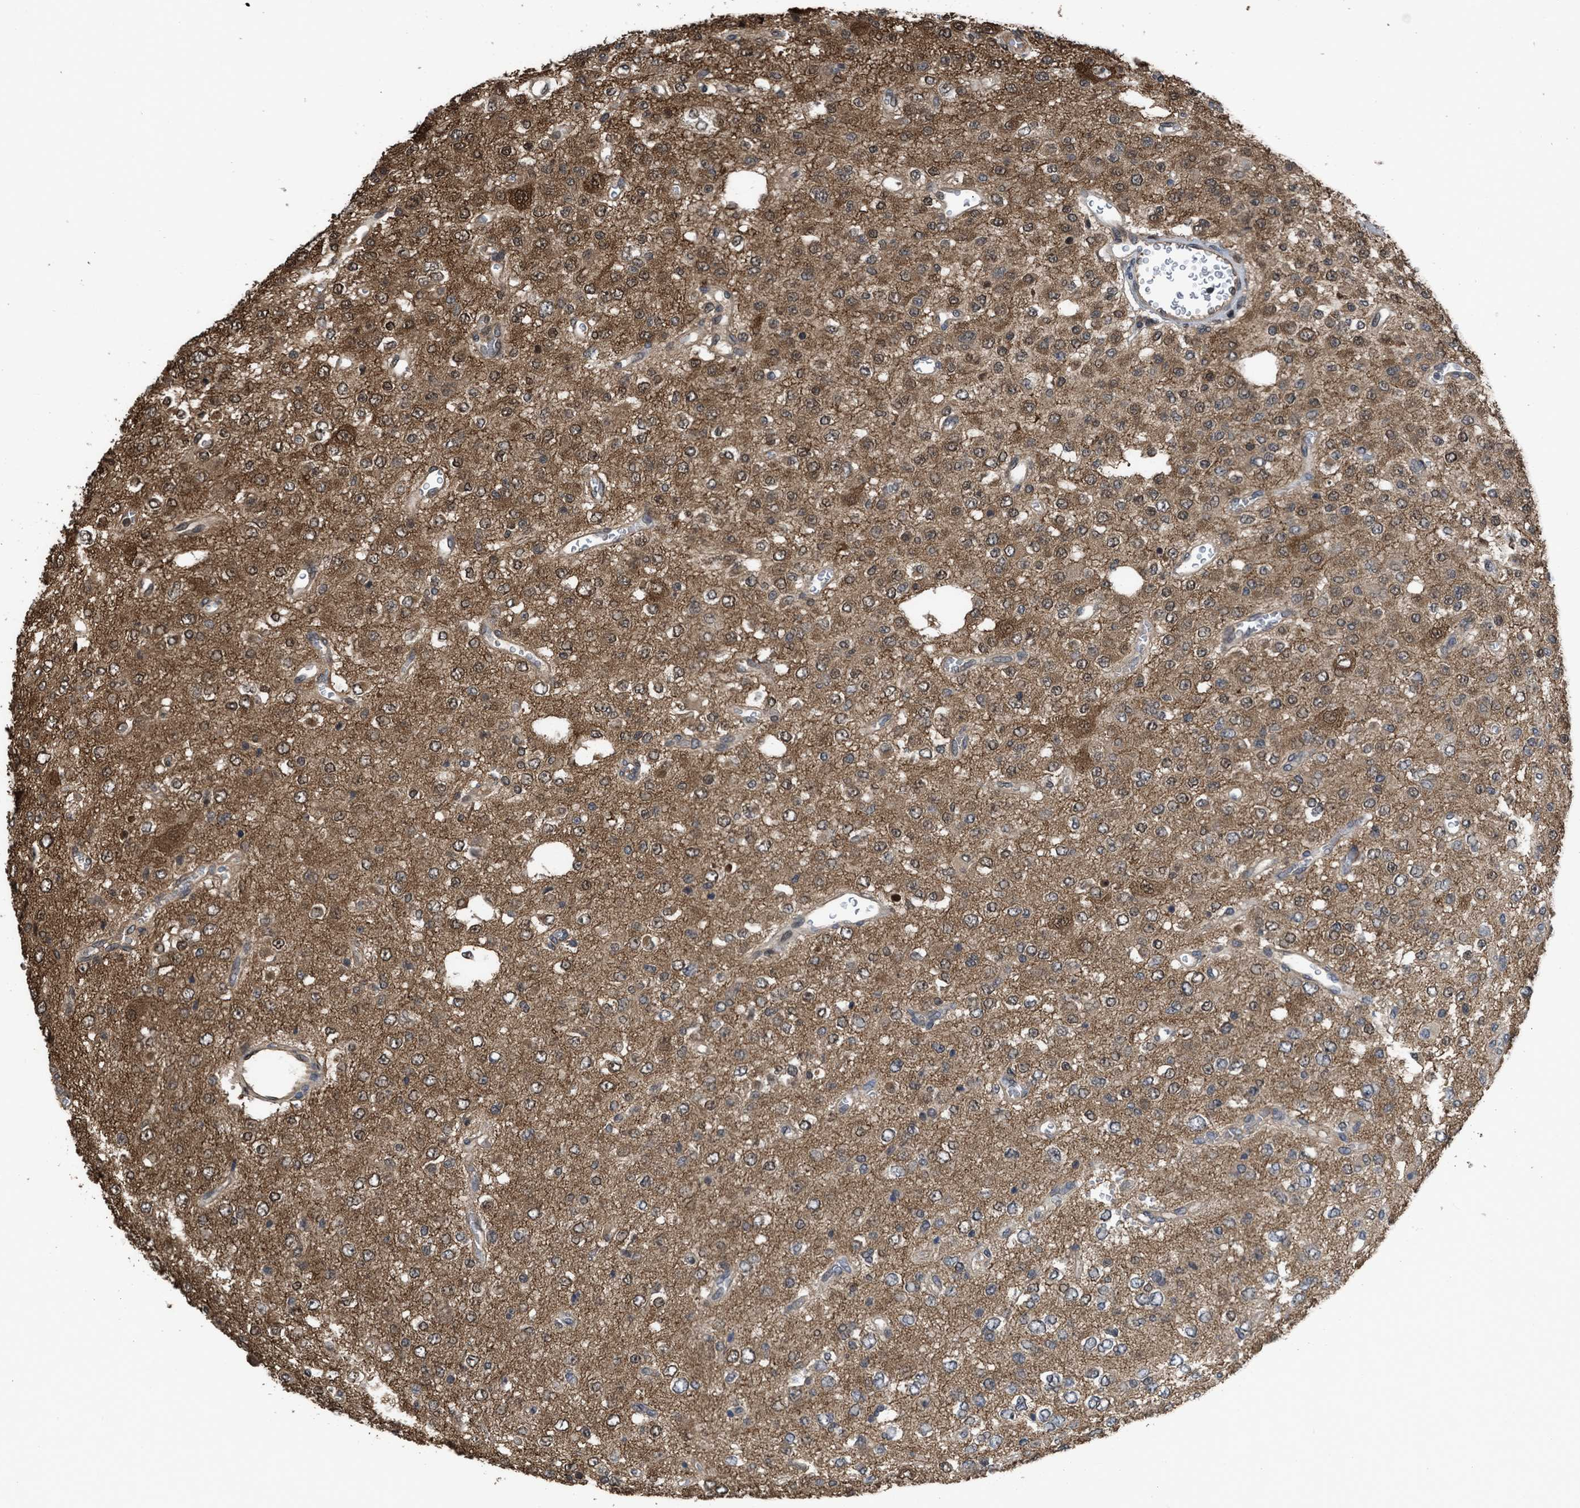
{"staining": {"intensity": "moderate", "quantity": "25%-75%", "location": "cytoplasmic/membranous,nuclear"}, "tissue": "glioma", "cell_type": "Tumor cells", "image_type": "cancer", "snomed": [{"axis": "morphology", "description": "Glioma, malignant, Low grade"}, {"axis": "topography", "description": "Brain"}], "caption": "Immunohistochemical staining of human malignant glioma (low-grade) demonstrates moderate cytoplasmic/membranous and nuclear protein expression in approximately 25%-75% of tumor cells. (Brightfield microscopy of DAB IHC at high magnification).", "gene": "YWHAG", "patient": {"sex": "male", "age": 38}}